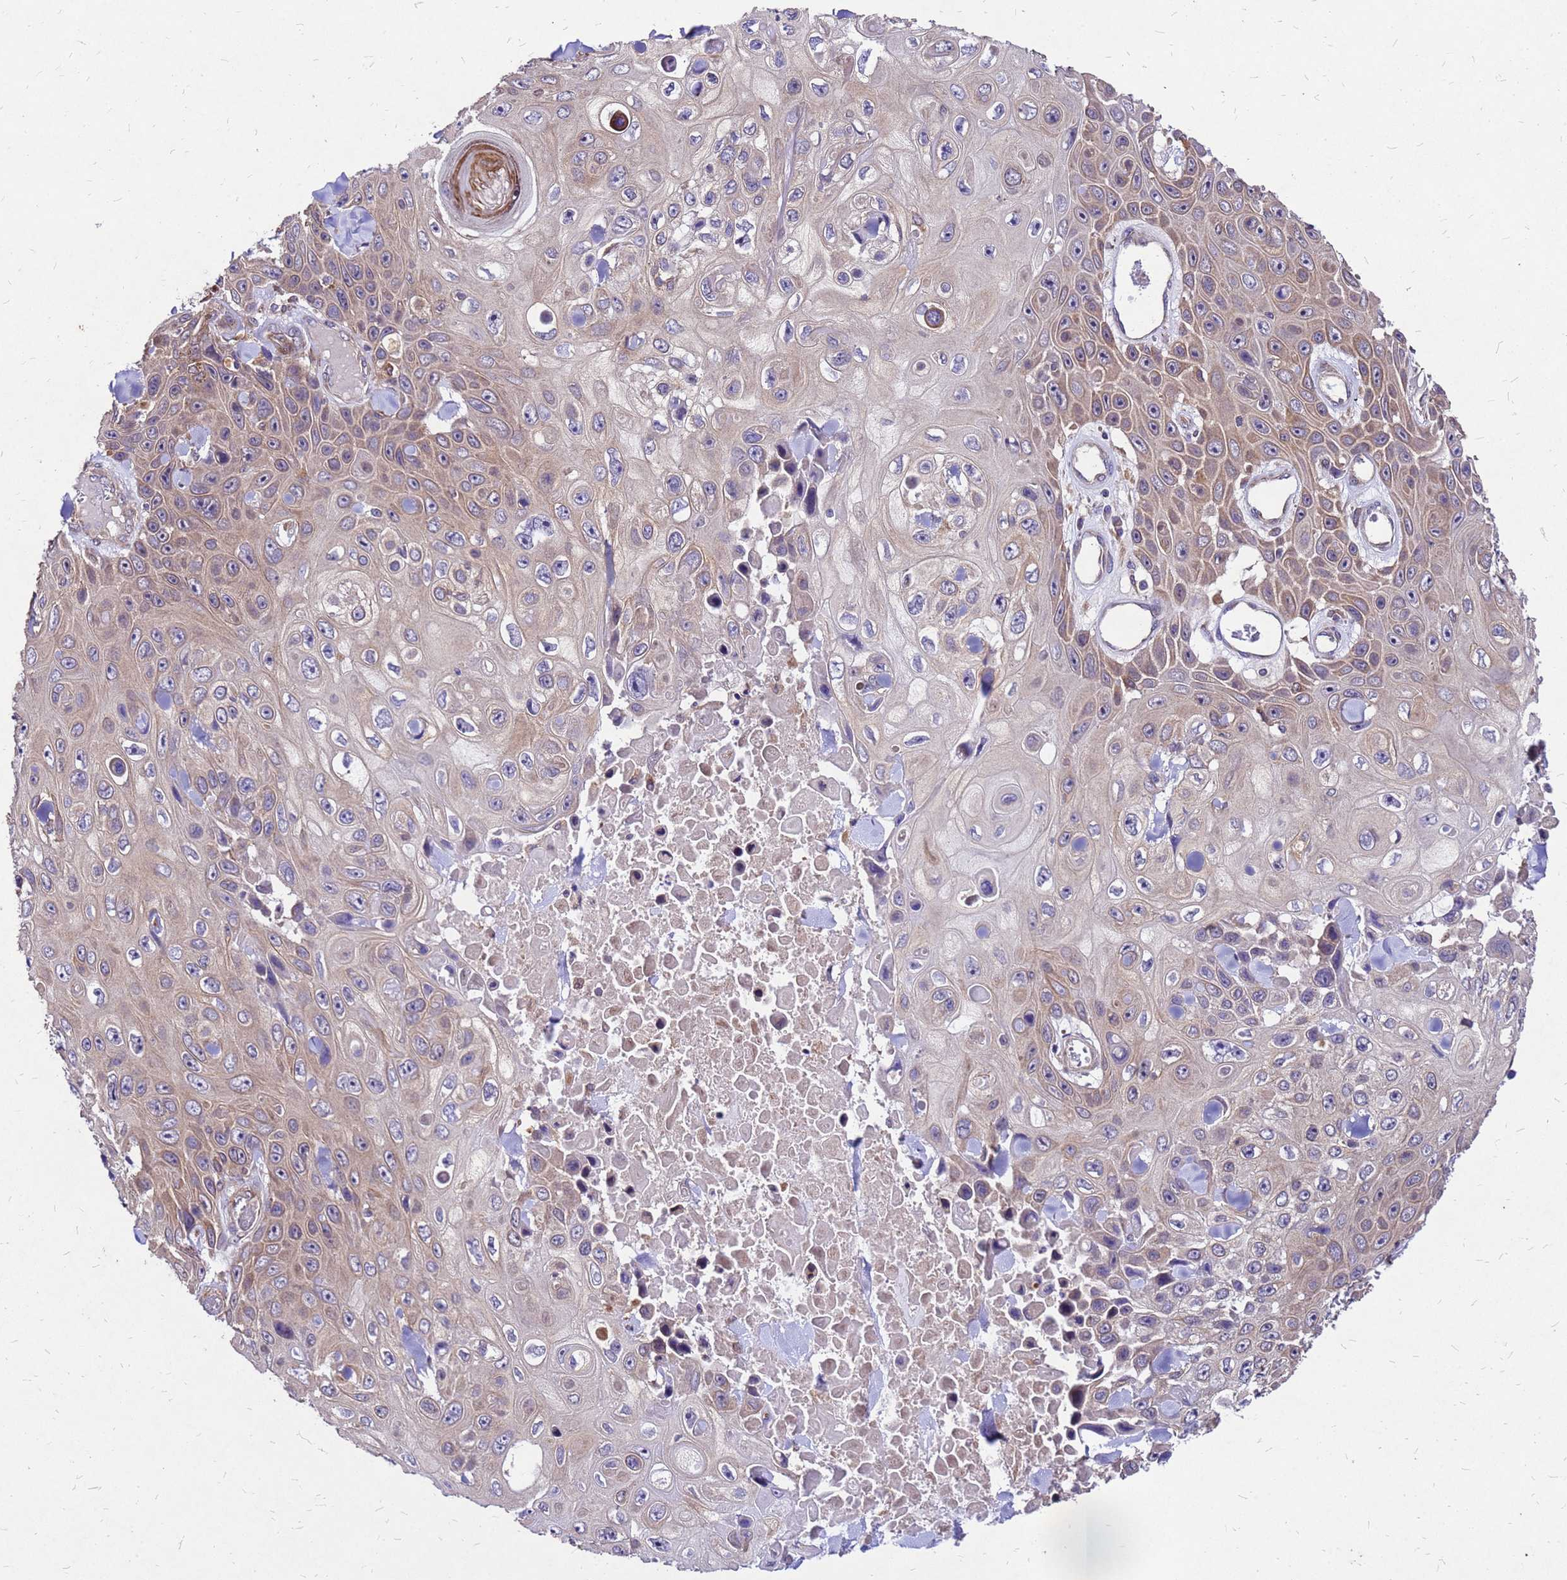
{"staining": {"intensity": "weak", "quantity": "25%-75%", "location": "cytoplasmic/membranous"}, "tissue": "skin cancer", "cell_type": "Tumor cells", "image_type": "cancer", "snomed": [{"axis": "morphology", "description": "Squamous cell carcinoma, NOS"}, {"axis": "topography", "description": "Skin"}], "caption": "There is low levels of weak cytoplasmic/membranous positivity in tumor cells of skin cancer (squamous cell carcinoma), as demonstrated by immunohistochemical staining (brown color).", "gene": "DUSP23", "patient": {"sex": "male", "age": 82}}